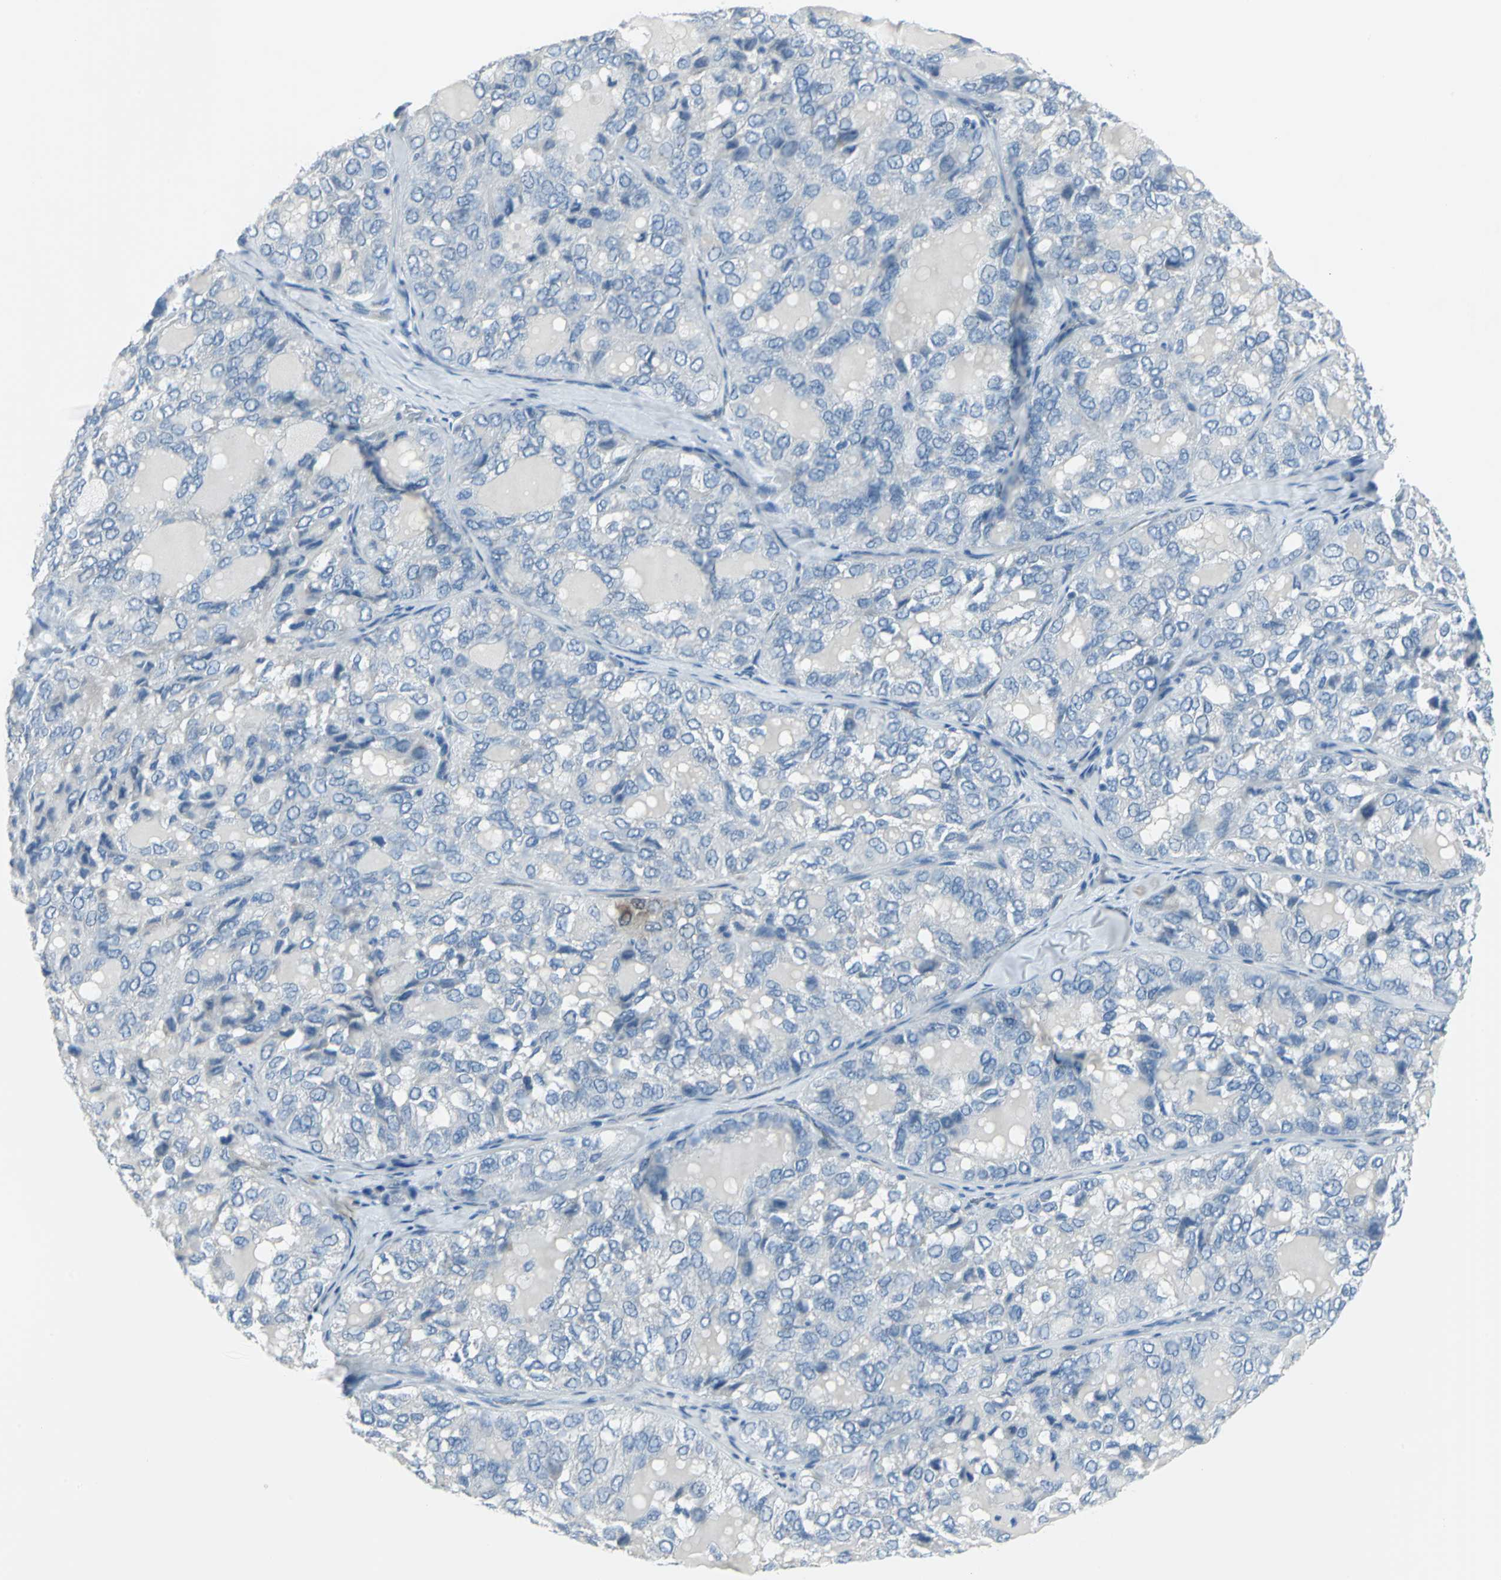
{"staining": {"intensity": "negative", "quantity": "none", "location": "none"}, "tissue": "thyroid cancer", "cell_type": "Tumor cells", "image_type": "cancer", "snomed": [{"axis": "morphology", "description": "Follicular adenoma carcinoma, NOS"}, {"axis": "topography", "description": "Thyroid gland"}], "caption": "Follicular adenoma carcinoma (thyroid) stained for a protein using IHC exhibits no expression tumor cells.", "gene": "DNAI2", "patient": {"sex": "male", "age": 75}}